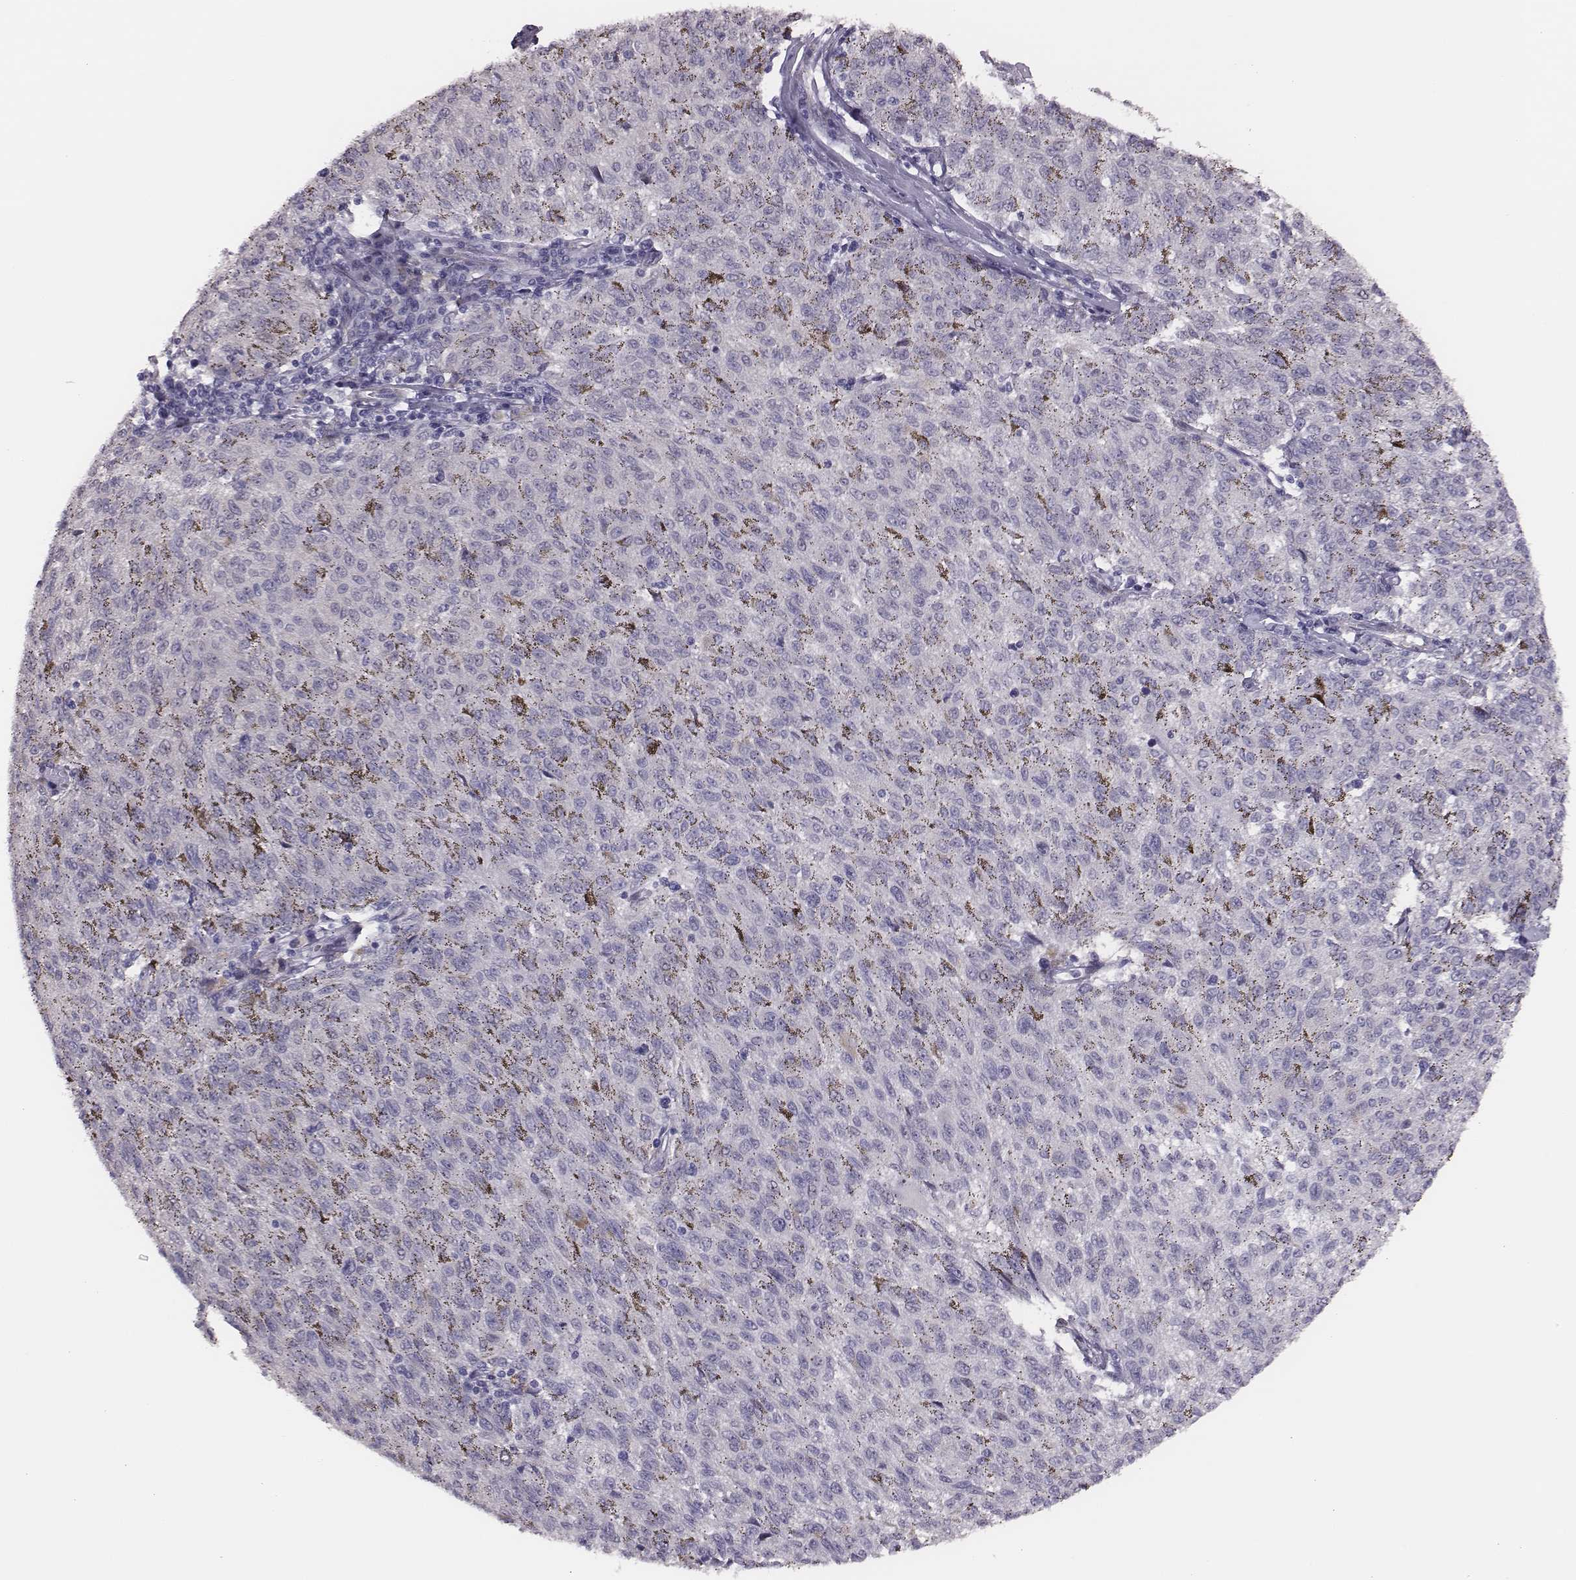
{"staining": {"intensity": "negative", "quantity": "none", "location": "none"}, "tissue": "melanoma", "cell_type": "Tumor cells", "image_type": "cancer", "snomed": [{"axis": "morphology", "description": "Malignant melanoma, NOS"}, {"axis": "topography", "description": "Skin"}], "caption": "IHC image of melanoma stained for a protein (brown), which demonstrates no staining in tumor cells. (DAB (3,3'-diaminobenzidine) immunohistochemistry, high magnification).", "gene": "SCML2", "patient": {"sex": "female", "age": 72}}